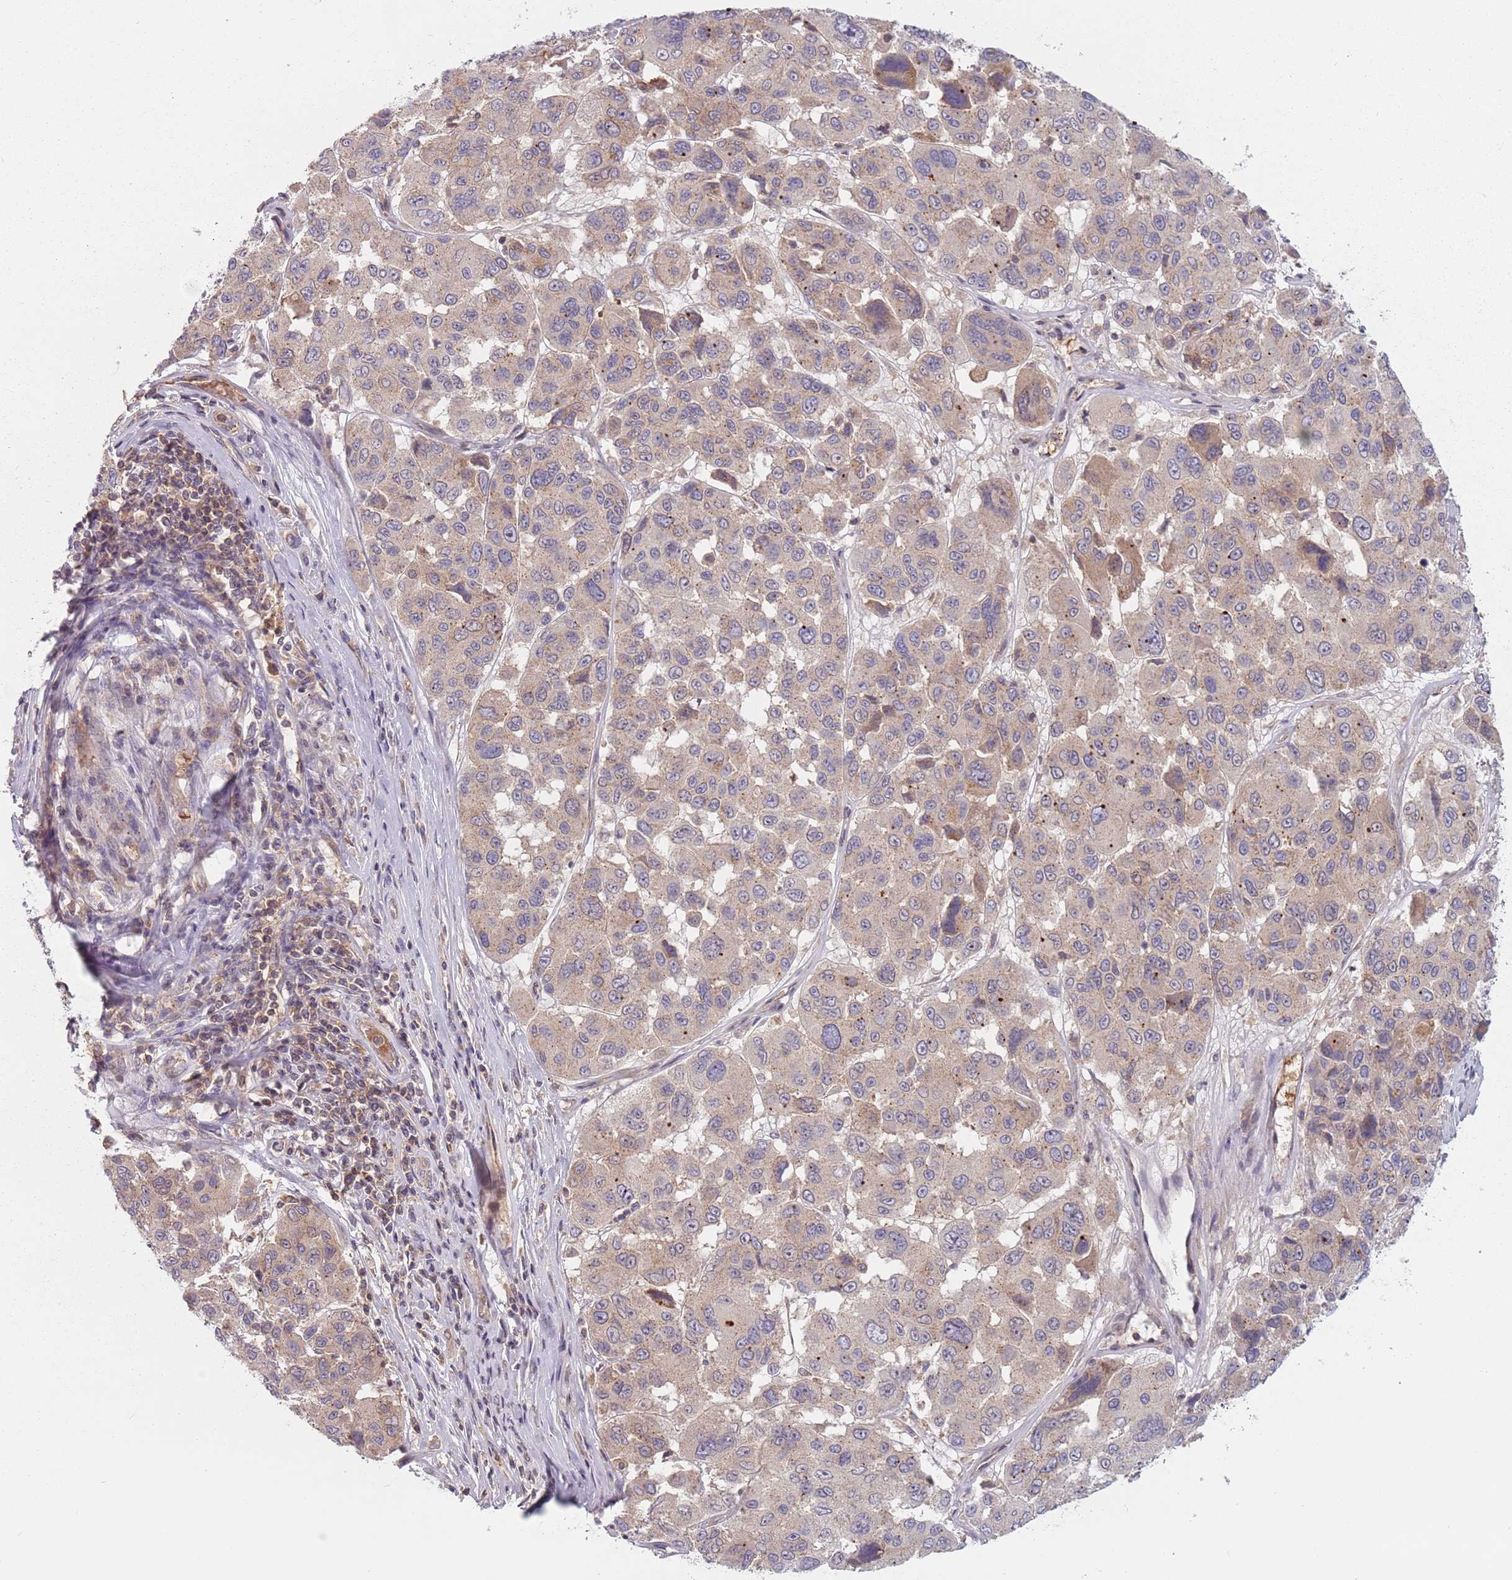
{"staining": {"intensity": "weak", "quantity": ">75%", "location": "cytoplasmic/membranous"}, "tissue": "melanoma", "cell_type": "Tumor cells", "image_type": "cancer", "snomed": [{"axis": "morphology", "description": "Malignant melanoma, NOS"}, {"axis": "topography", "description": "Skin"}], "caption": "There is low levels of weak cytoplasmic/membranous staining in tumor cells of malignant melanoma, as demonstrated by immunohistochemical staining (brown color).", "gene": "ASB13", "patient": {"sex": "female", "age": 66}}